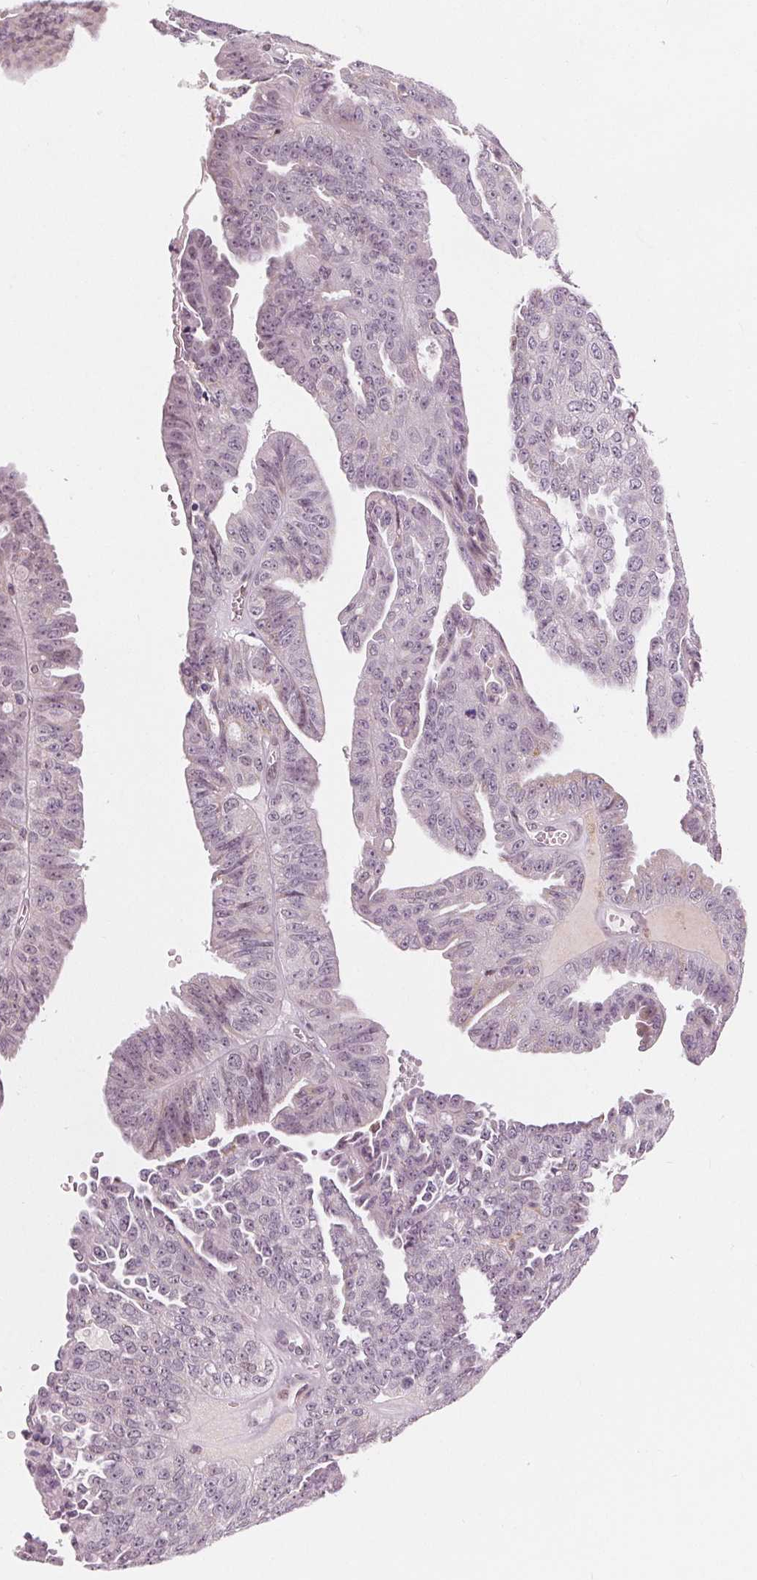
{"staining": {"intensity": "weak", "quantity": "<25%", "location": "nuclear"}, "tissue": "ovarian cancer", "cell_type": "Tumor cells", "image_type": "cancer", "snomed": [{"axis": "morphology", "description": "Cystadenocarcinoma, serous, NOS"}, {"axis": "topography", "description": "Ovary"}], "caption": "Immunohistochemistry photomicrograph of human serous cystadenocarcinoma (ovarian) stained for a protein (brown), which reveals no positivity in tumor cells. Nuclei are stained in blue.", "gene": "DPM2", "patient": {"sex": "female", "age": 71}}